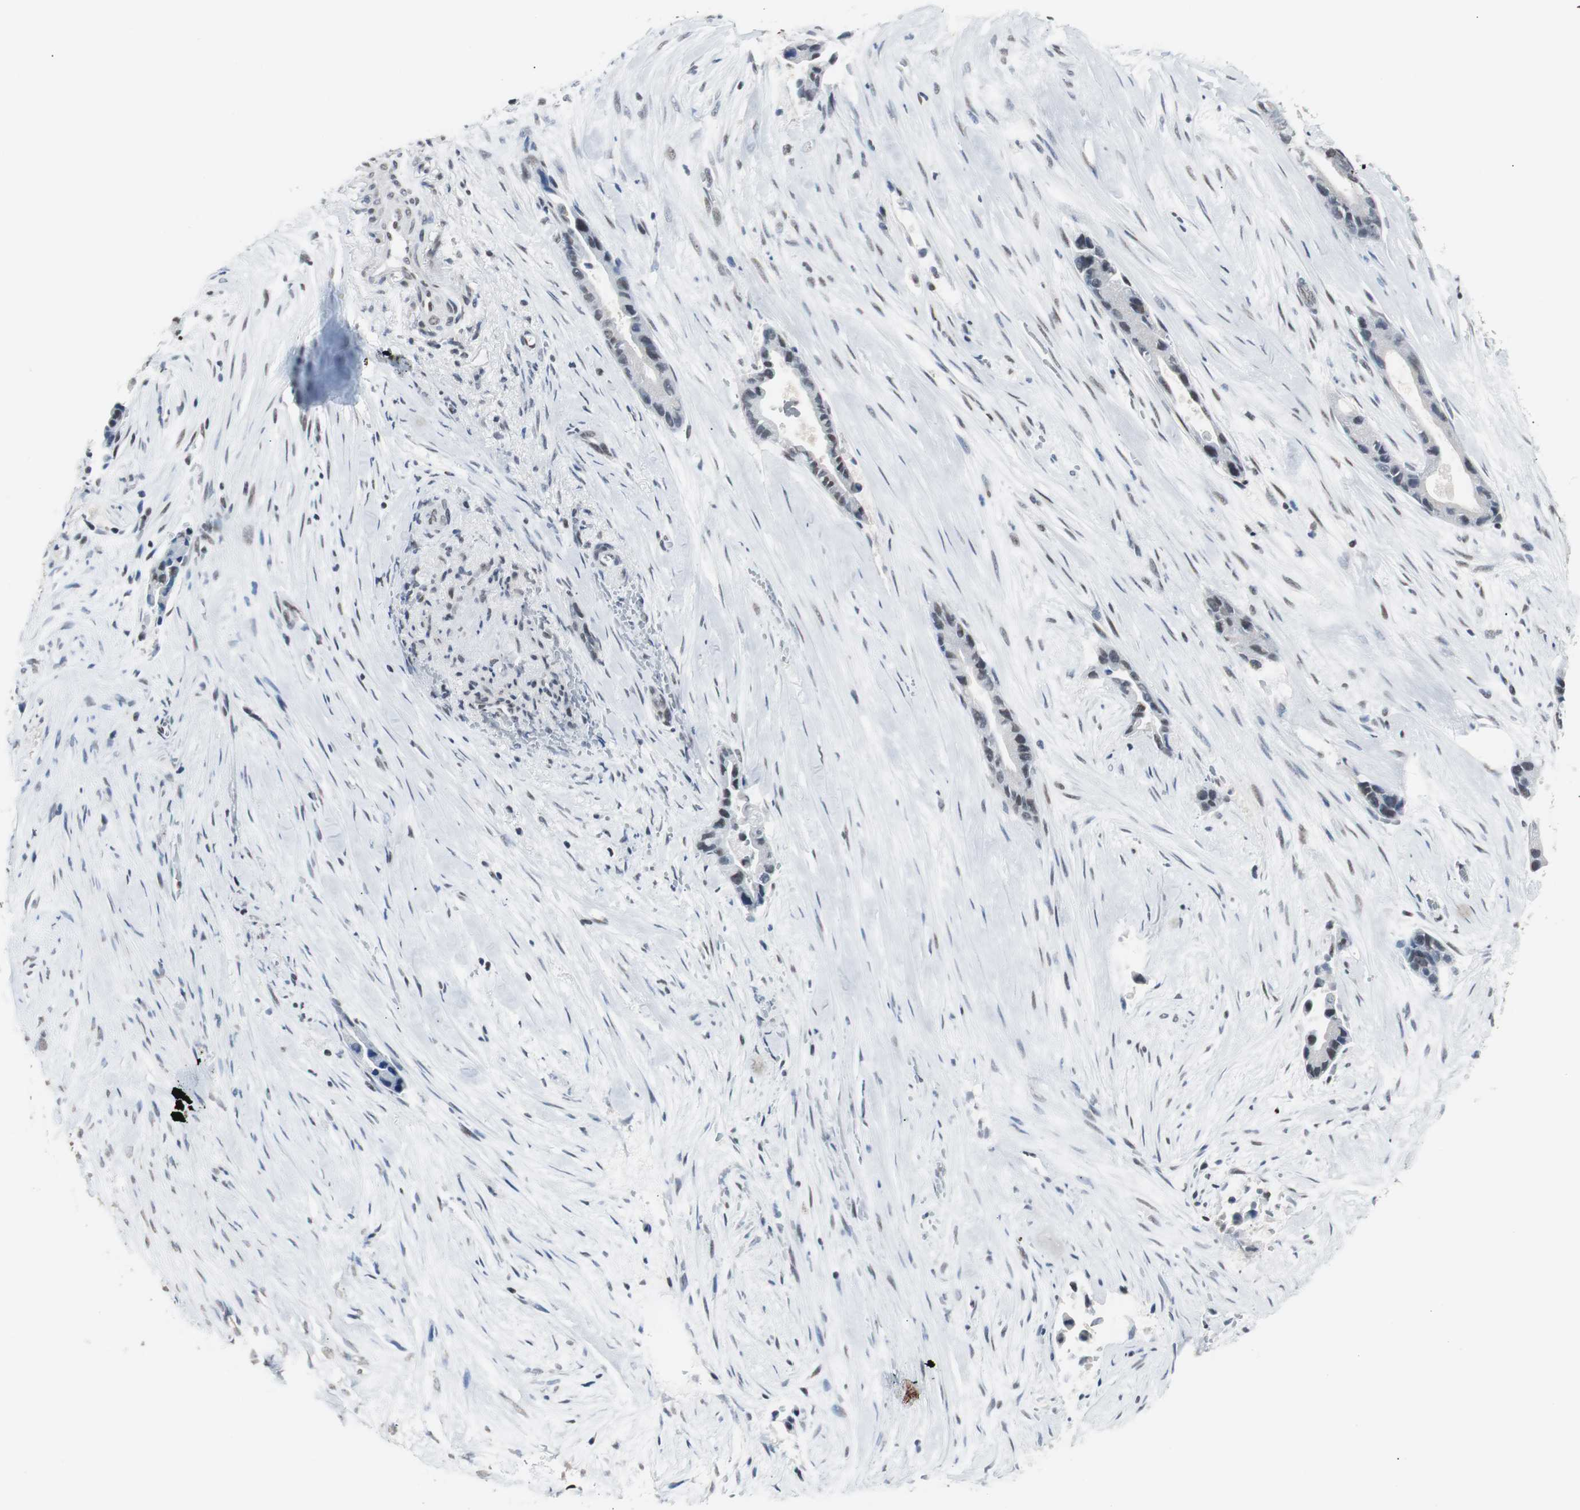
{"staining": {"intensity": "weak", "quantity": "25%-75%", "location": "nuclear"}, "tissue": "liver cancer", "cell_type": "Tumor cells", "image_type": "cancer", "snomed": [{"axis": "morphology", "description": "Cholangiocarcinoma"}, {"axis": "topography", "description": "Liver"}], "caption": "Protein expression analysis of human liver cholangiocarcinoma reveals weak nuclear staining in approximately 25%-75% of tumor cells.", "gene": "TAF7", "patient": {"sex": "female", "age": 55}}